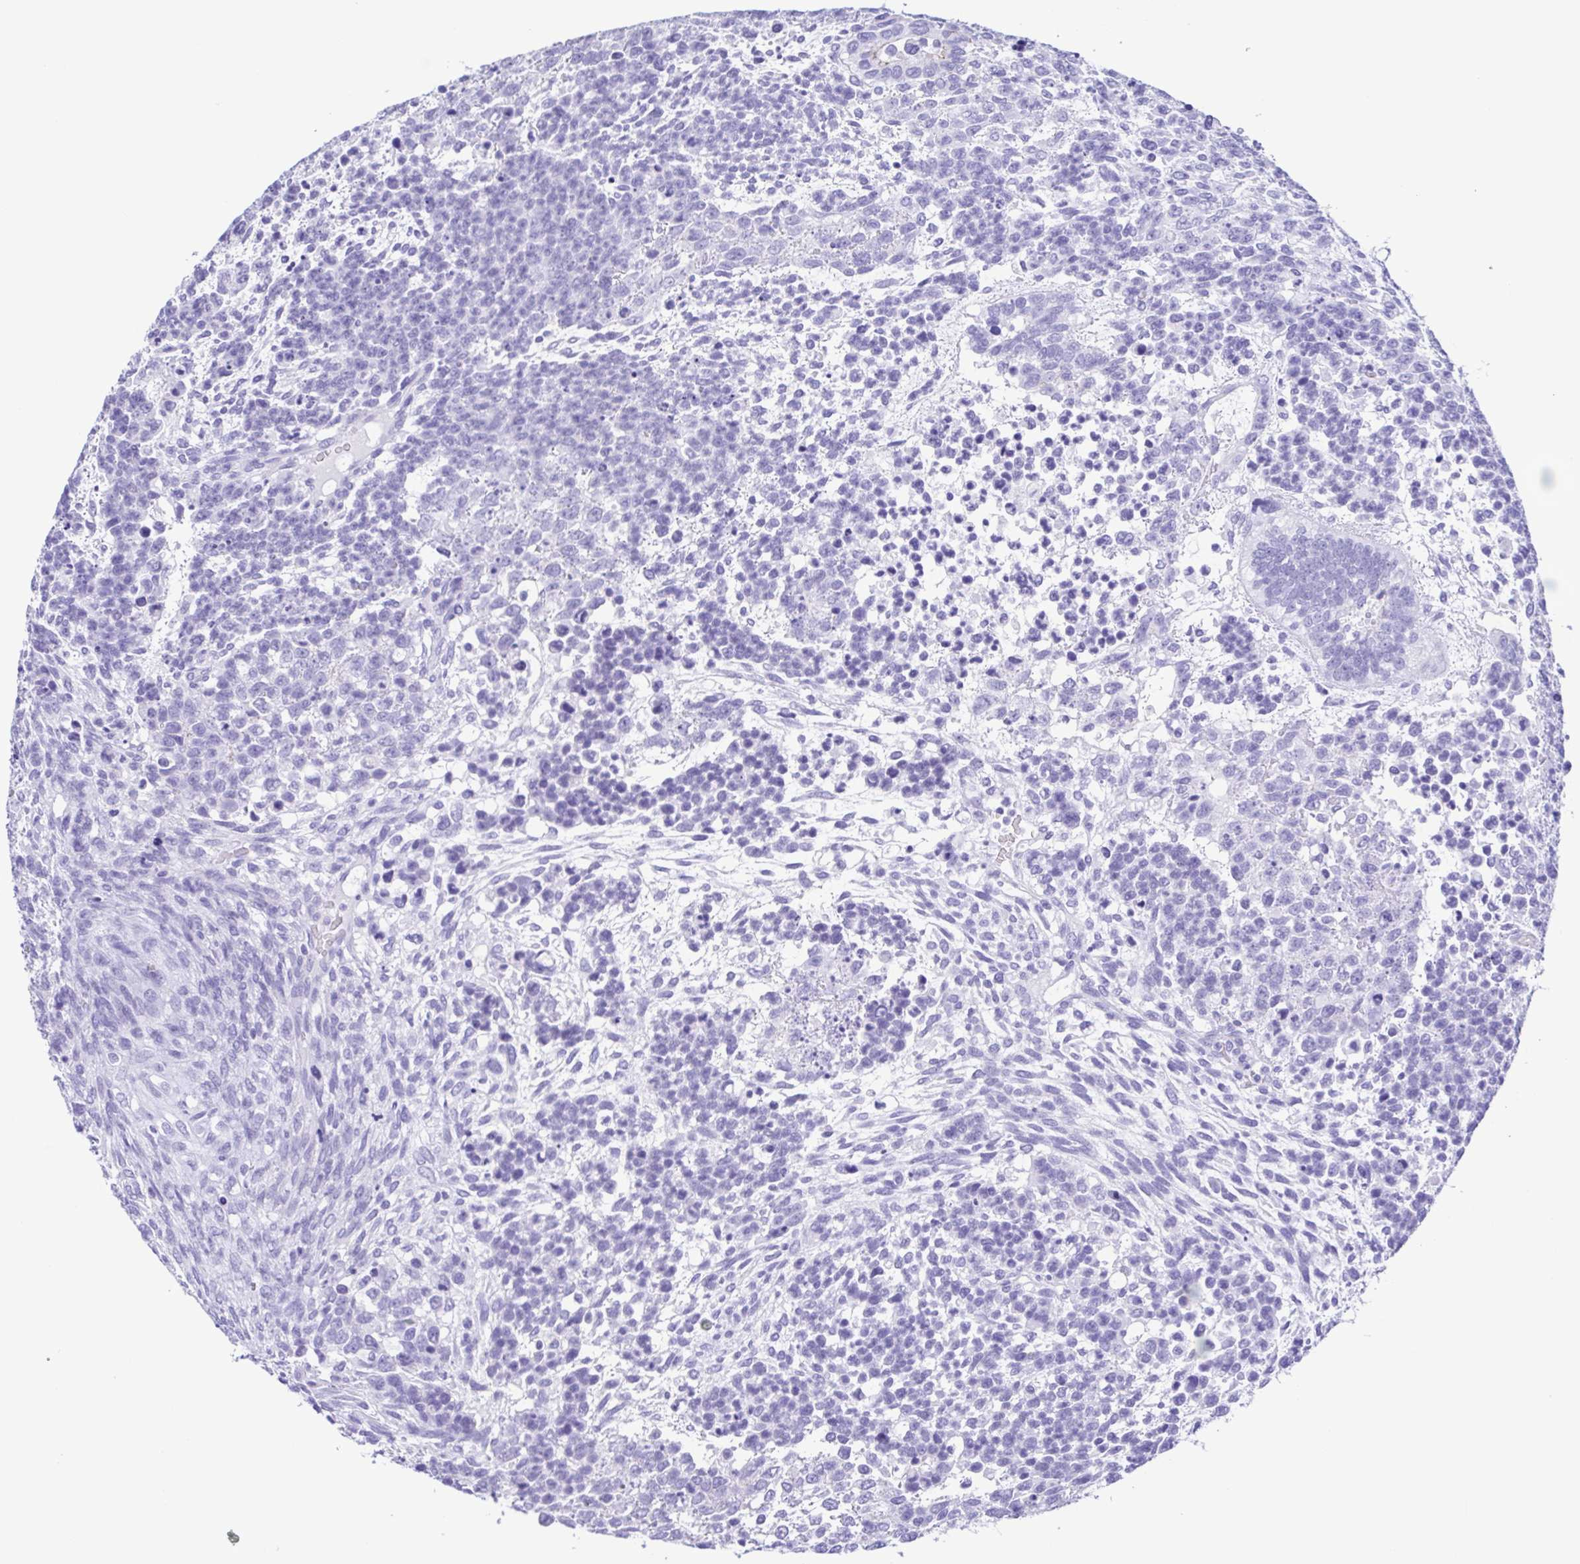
{"staining": {"intensity": "negative", "quantity": "none", "location": "none"}, "tissue": "testis cancer", "cell_type": "Tumor cells", "image_type": "cancer", "snomed": [{"axis": "morphology", "description": "Carcinoma, Embryonal, NOS"}, {"axis": "topography", "description": "Testis"}], "caption": "Embryonal carcinoma (testis) stained for a protein using immunohistochemistry (IHC) reveals no expression tumor cells.", "gene": "TSPY2", "patient": {"sex": "male", "age": 23}}